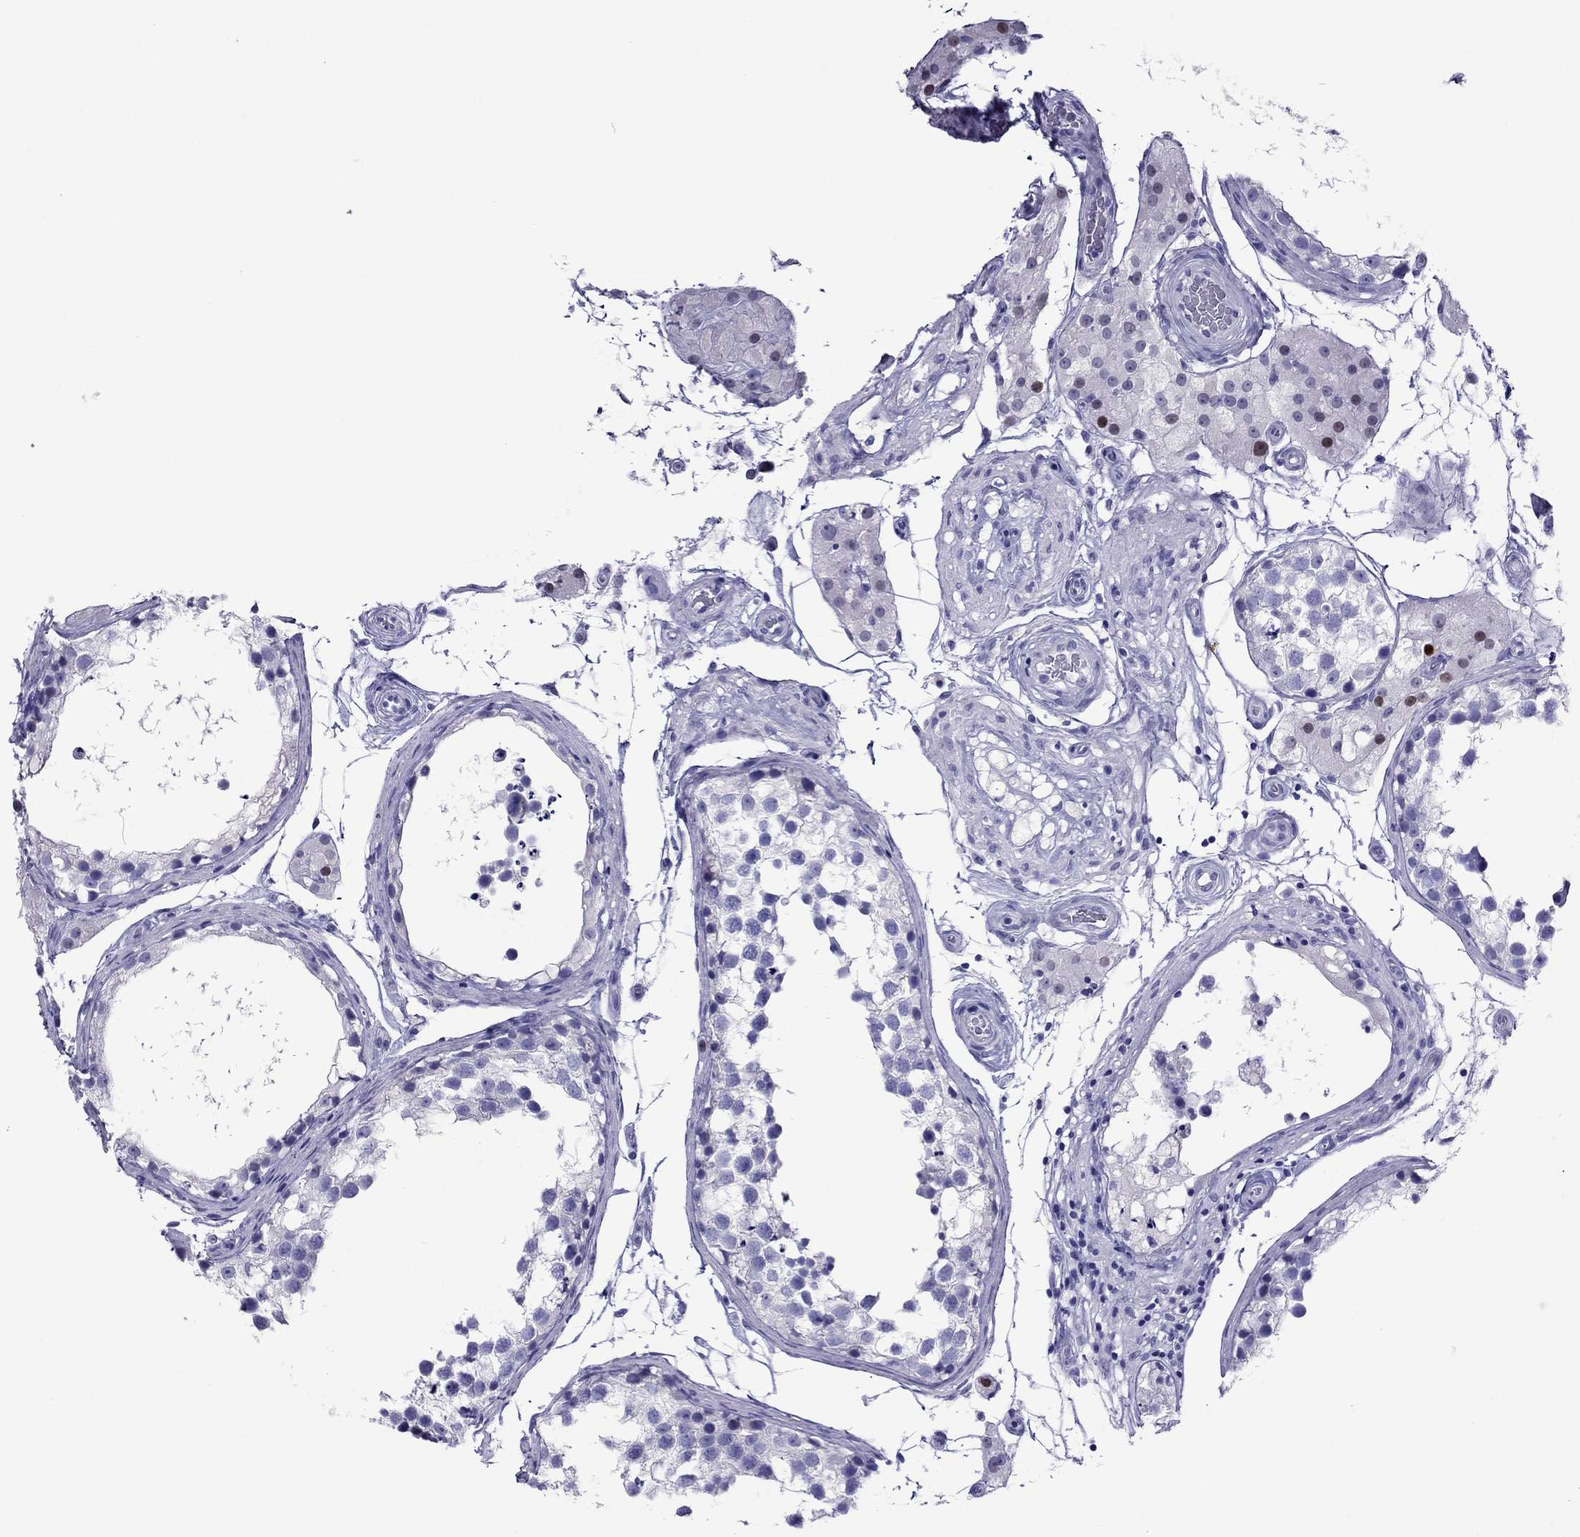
{"staining": {"intensity": "negative", "quantity": "none", "location": "none"}, "tissue": "testis", "cell_type": "Cells in seminiferous ducts", "image_type": "normal", "snomed": [{"axis": "morphology", "description": "Normal tissue, NOS"}, {"axis": "morphology", "description": "Seminoma, NOS"}, {"axis": "topography", "description": "Testis"}], "caption": "Immunohistochemical staining of normal human testis reveals no significant staining in cells in seminiferous ducts.", "gene": "PCDHA6", "patient": {"sex": "male", "age": 65}}